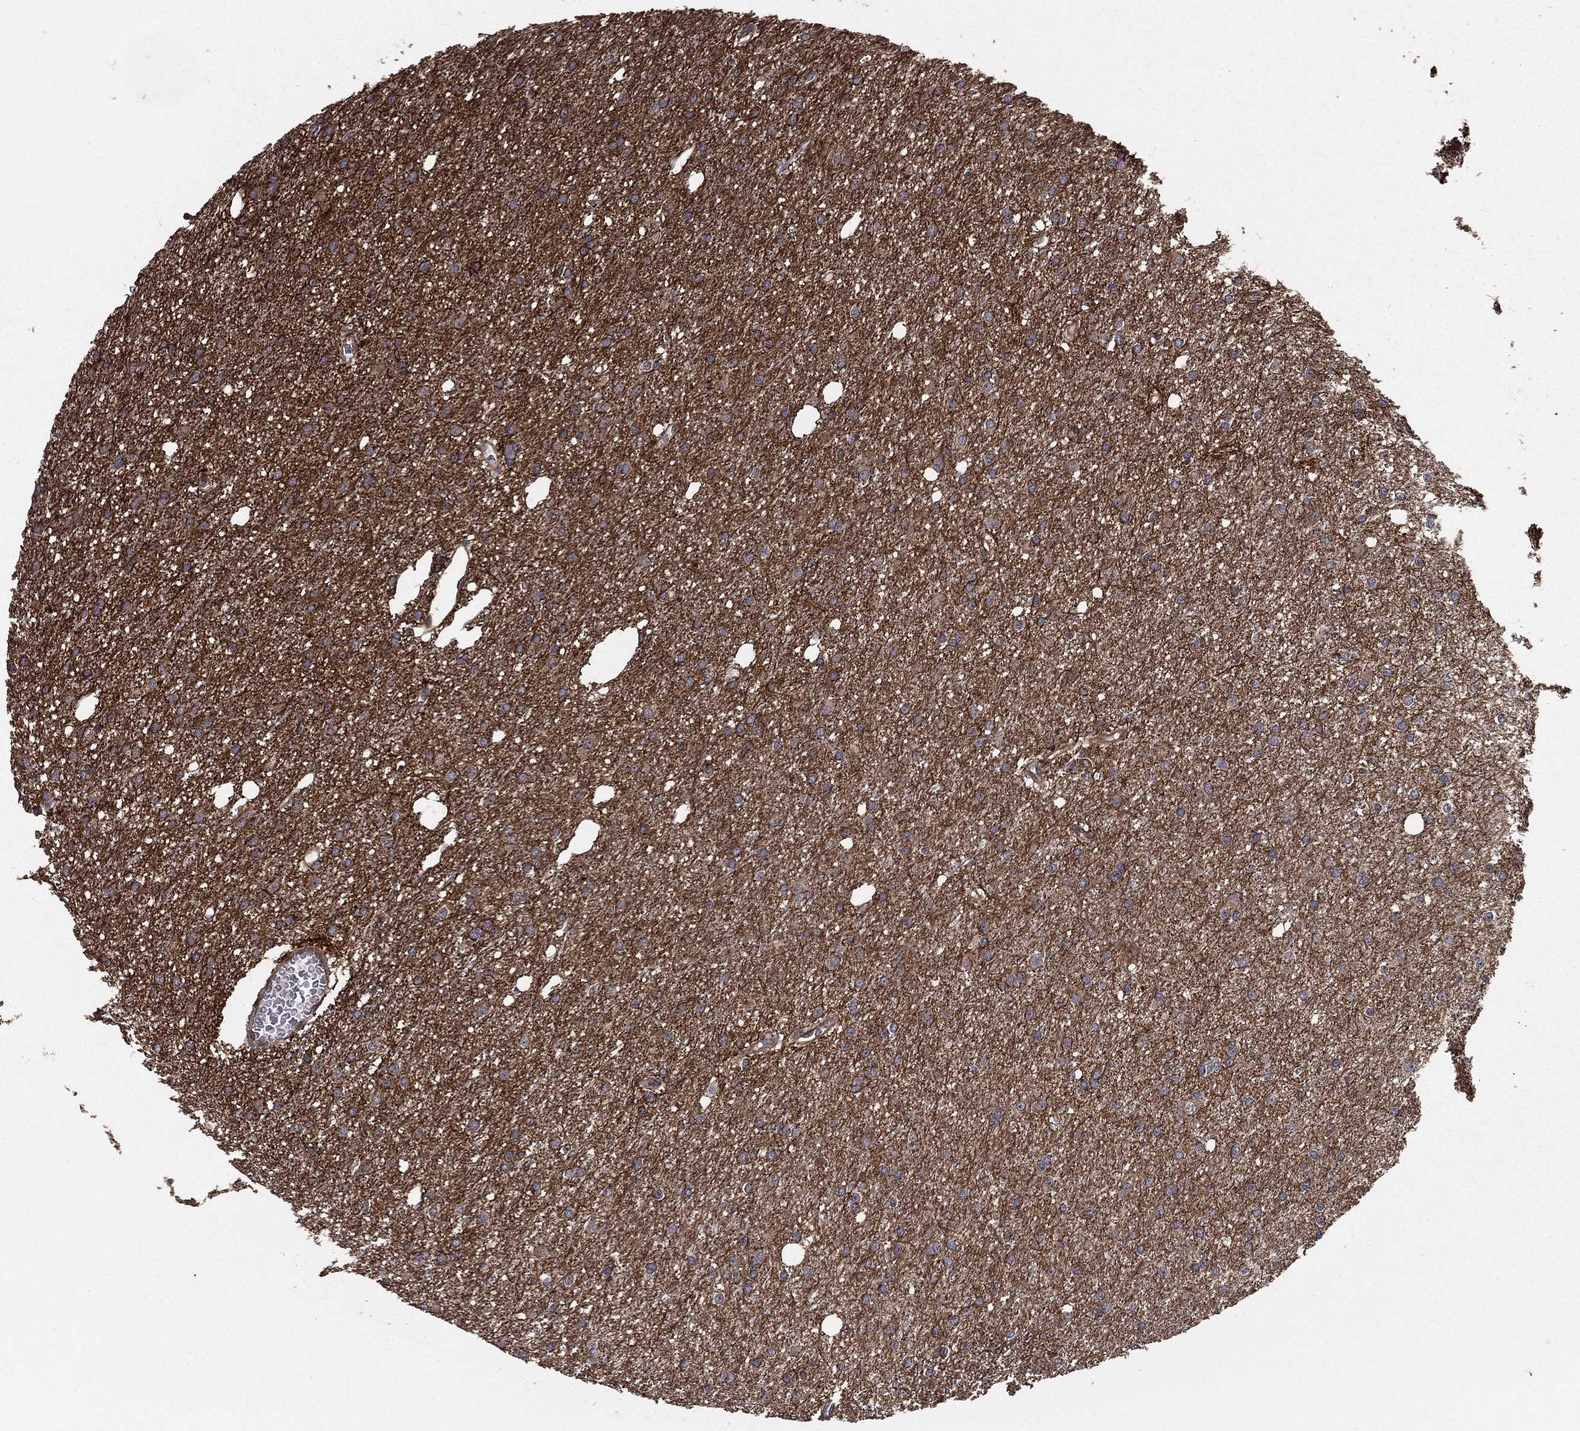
{"staining": {"intensity": "strong", "quantity": "<25%", "location": "cytoplasmic/membranous"}, "tissue": "glioma", "cell_type": "Tumor cells", "image_type": "cancer", "snomed": [{"axis": "morphology", "description": "Glioma, malignant, Low grade"}, {"axis": "topography", "description": "Brain"}], "caption": "Protein expression analysis of glioma reveals strong cytoplasmic/membranous expression in about <25% of tumor cells.", "gene": "CERT1", "patient": {"sex": "male", "age": 27}}